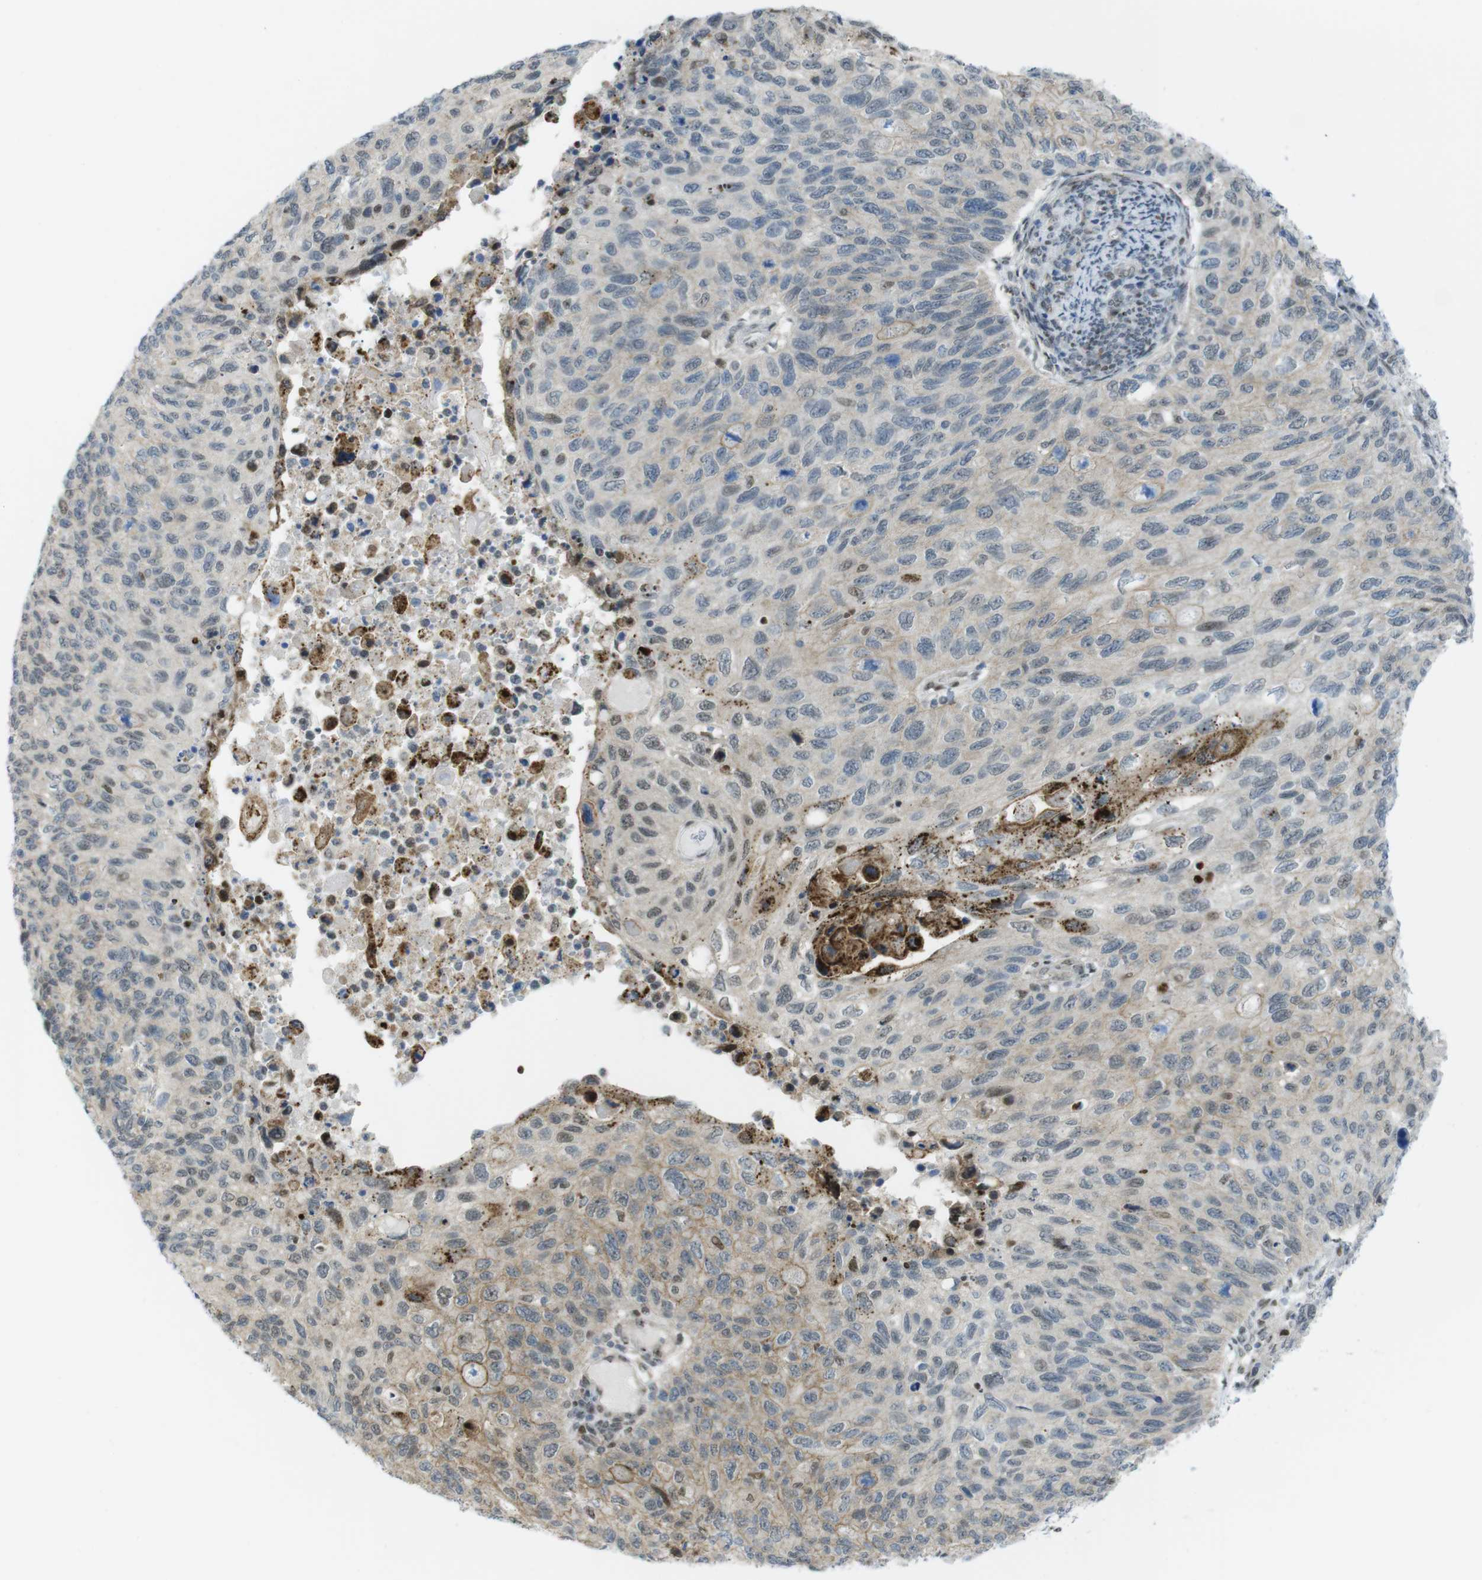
{"staining": {"intensity": "weak", "quantity": "<25%", "location": "nuclear"}, "tissue": "cervical cancer", "cell_type": "Tumor cells", "image_type": "cancer", "snomed": [{"axis": "morphology", "description": "Squamous cell carcinoma, NOS"}, {"axis": "topography", "description": "Cervix"}], "caption": "Photomicrograph shows no significant protein positivity in tumor cells of cervical squamous cell carcinoma. (Brightfield microscopy of DAB (3,3'-diaminobenzidine) immunohistochemistry at high magnification).", "gene": "UBB", "patient": {"sex": "female", "age": 70}}